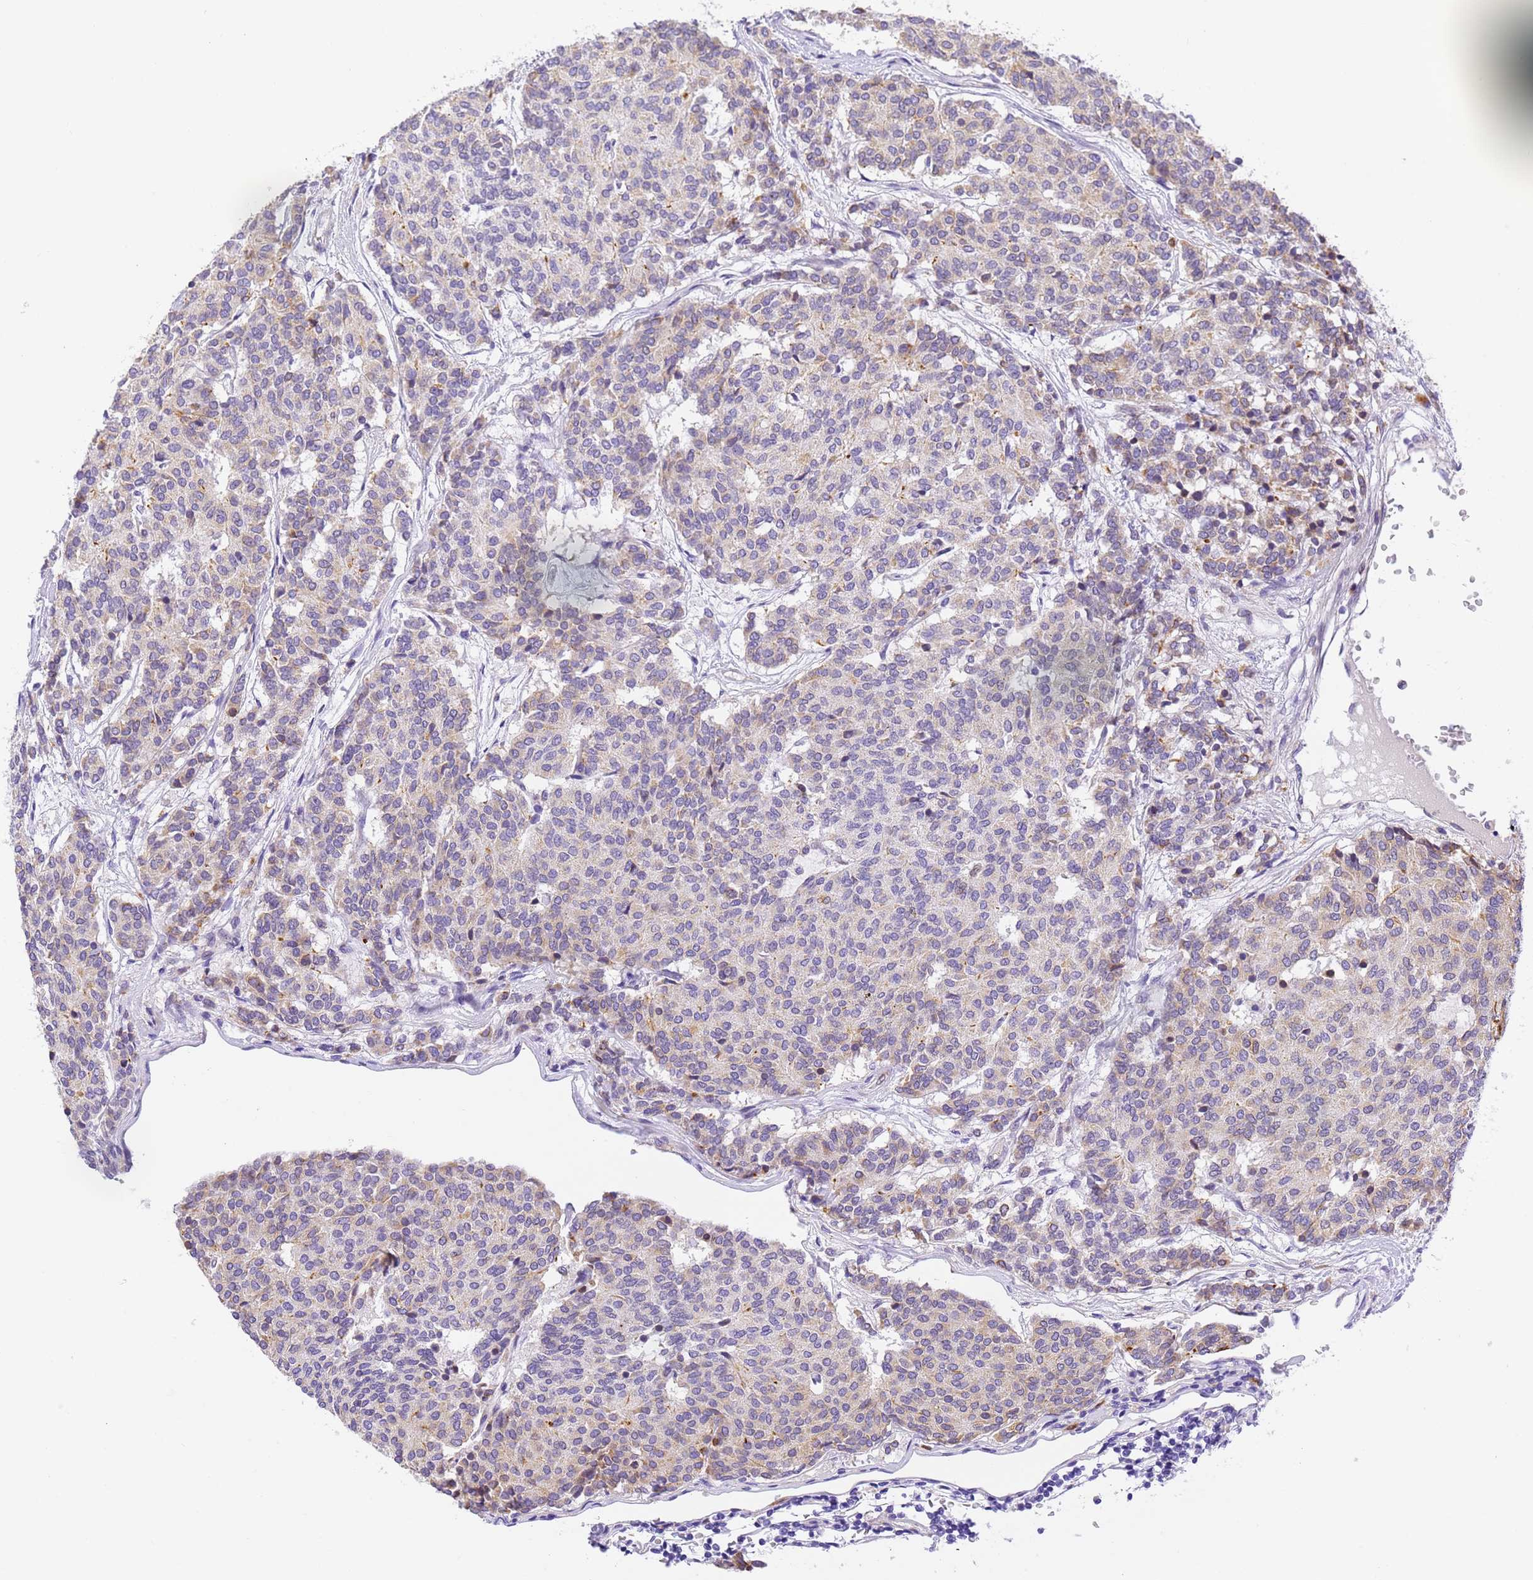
{"staining": {"intensity": "weak", "quantity": "<25%", "location": "cytoplasmic/membranous"}, "tissue": "carcinoid", "cell_type": "Tumor cells", "image_type": "cancer", "snomed": [{"axis": "morphology", "description": "Carcinoid, malignant, NOS"}, {"axis": "topography", "description": "Pancreas"}], "caption": "Carcinoid (malignant) was stained to show a protein in brown. There is no significant positivity in tumor cells.", "gene": "RHBDD3", "patient": {"sex": "female", "age": 54}}